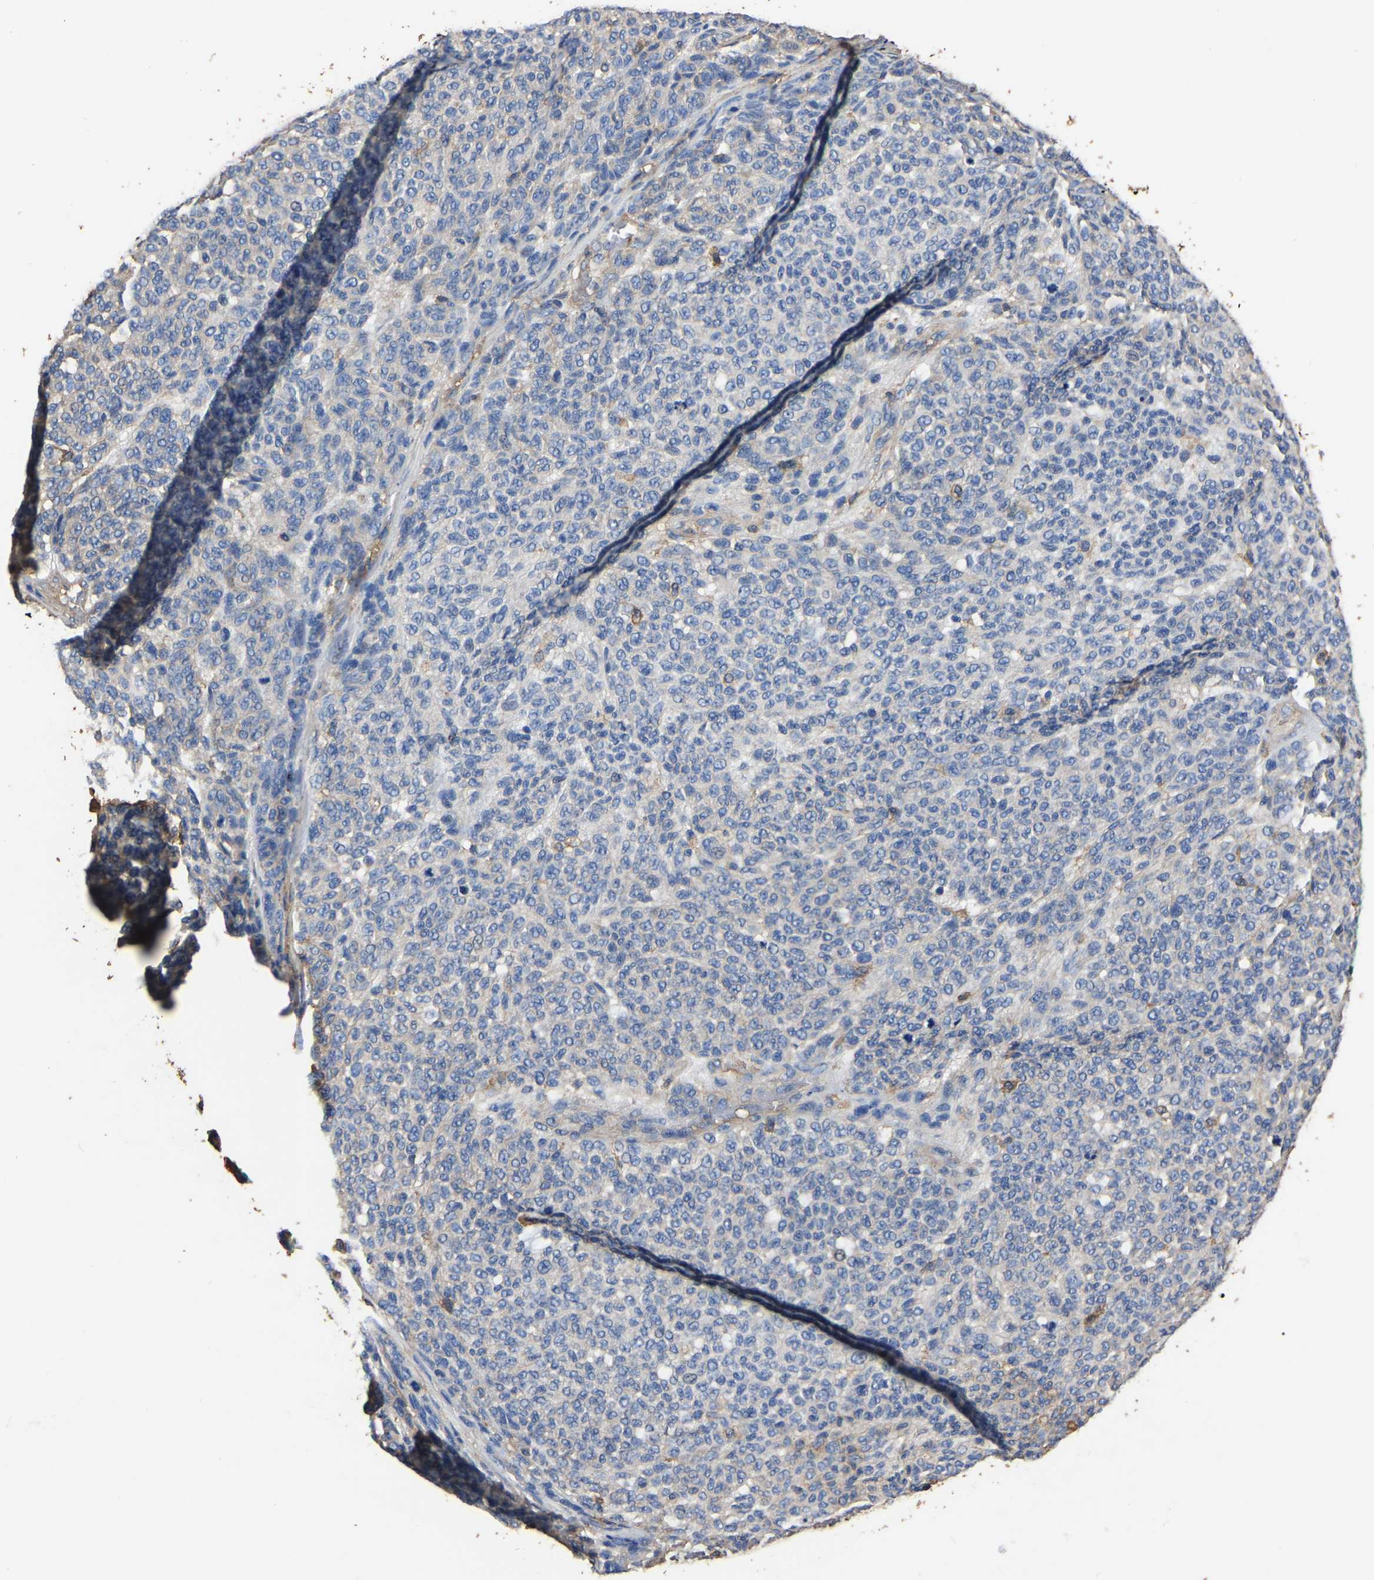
{"staining": {"intensity": "negative", "quantity": "none", "location": "none"}, "tissue": "melanoma", "cell_type": "Tumor cells", "image_type": "cancer", "snomed": [{"axis": "morphology", "description": "Malignant melanoma, NOS"}, {"axis": "topography", "description": "Skin"}], "caption": "This is an immunohistochemistry micrograph of malignant melanoma. There is no staining in tumor cells.", "gene": "ARMT1", "patient": {"sex": "male", "age": 59}}